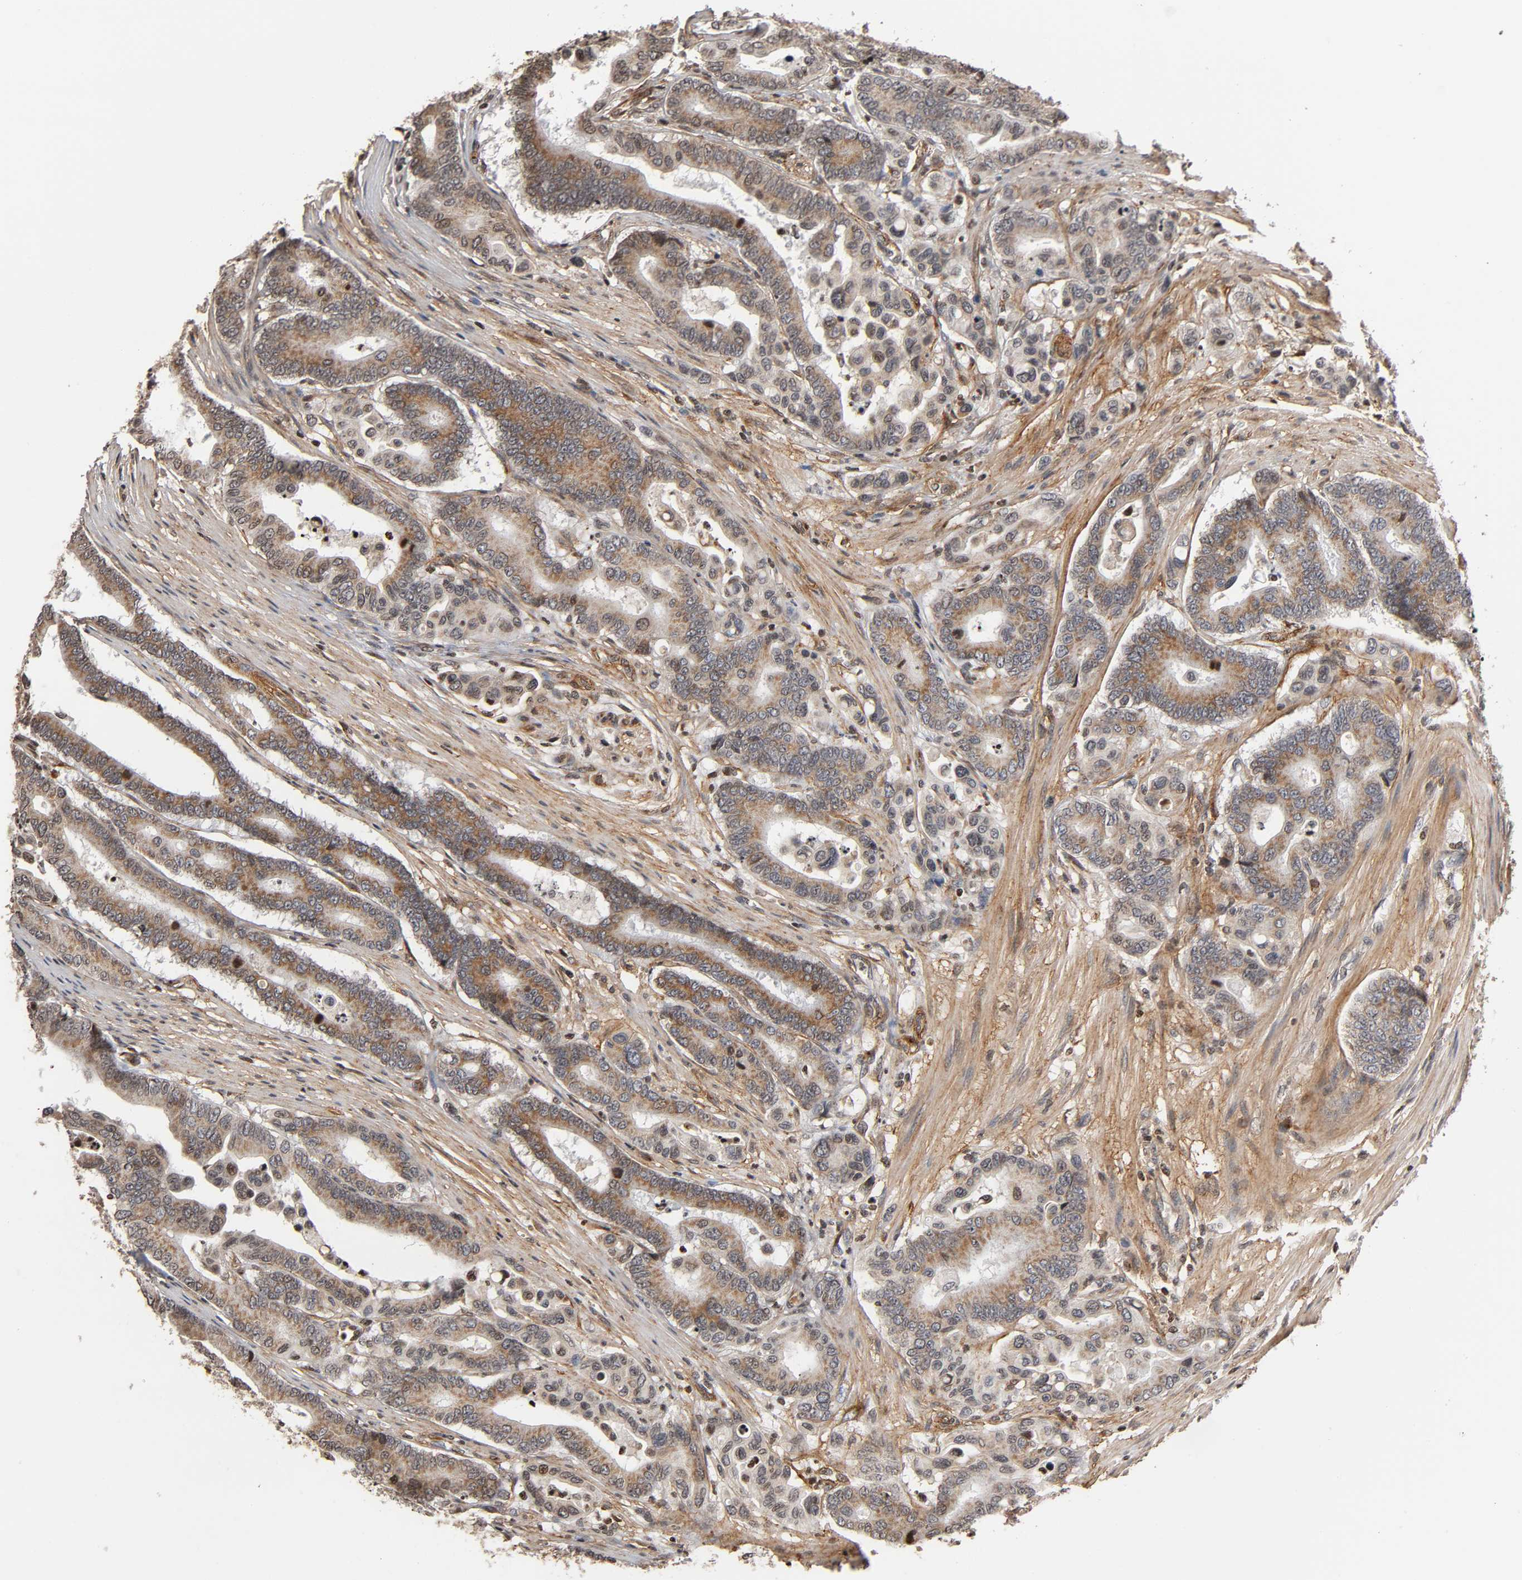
{"staining": {"intensity": "weak", "quantity": ">75%", "location": "cytoplasmic/membranous"}, "tissue": "colorectal cancer", "cell_type": "Tumor cells", "image_type": "cancer", "snomed": [{"axis": "morphology", "description": "Normal tissue, NOS"}, {"axis": "morphology", "description": "Adenocarcinoma, NOS"}, {"axis": "topography", "description": "Colon"}], "caption": "A brown stain shows weak cytoplasmic/membranous expression of a protein in colorectal cancer tumor cells. (Stains: DAB (3,3'-diaminobenzidine) in brown, nuclei in blue, Microscopy: brightfield microscopy at high magnification).", "gene": "ITGAV", "patient": {"sex": "male", "age": 82}}